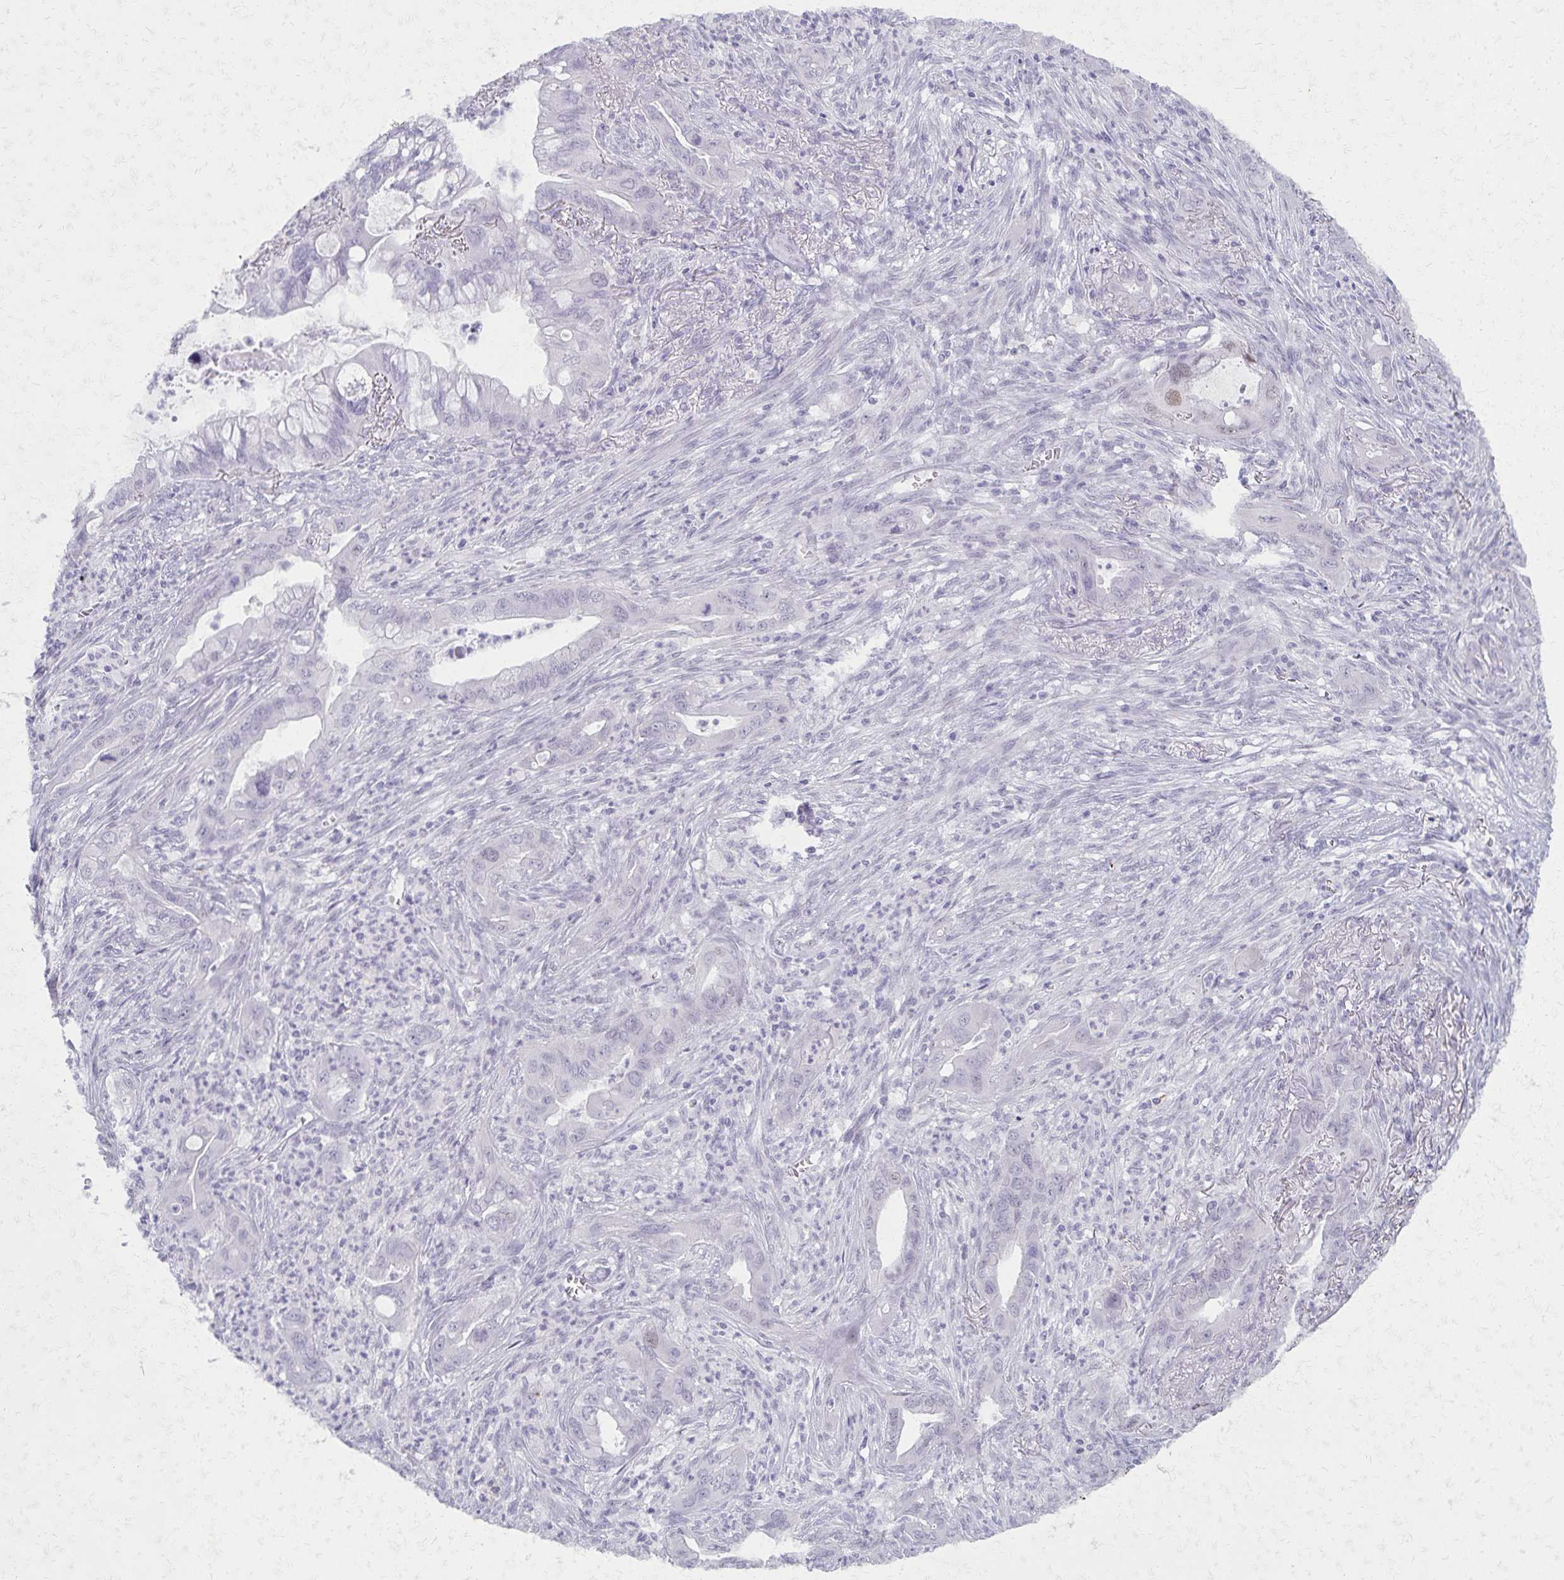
{"staining": {"intensity": "weak", "quantity": "<25%", "location": "nuclear"}, "tissue": "lung cancer", "cell_type": "Tumor cells", "image_type": "cancer", "snomed": [{"axis": "morphology", "description": "Adenocarcinoma, NOS"}, {"axis": "topography", "description": "Lung"}], "caption": "Immunohistochemistry (IHC) image of human lung adenocarcinoma stained for a protein (brown), which demonstrates no expression in tumor cells.", "gene": "MORC4", "patient": {"sex": "male", "age": 65}}